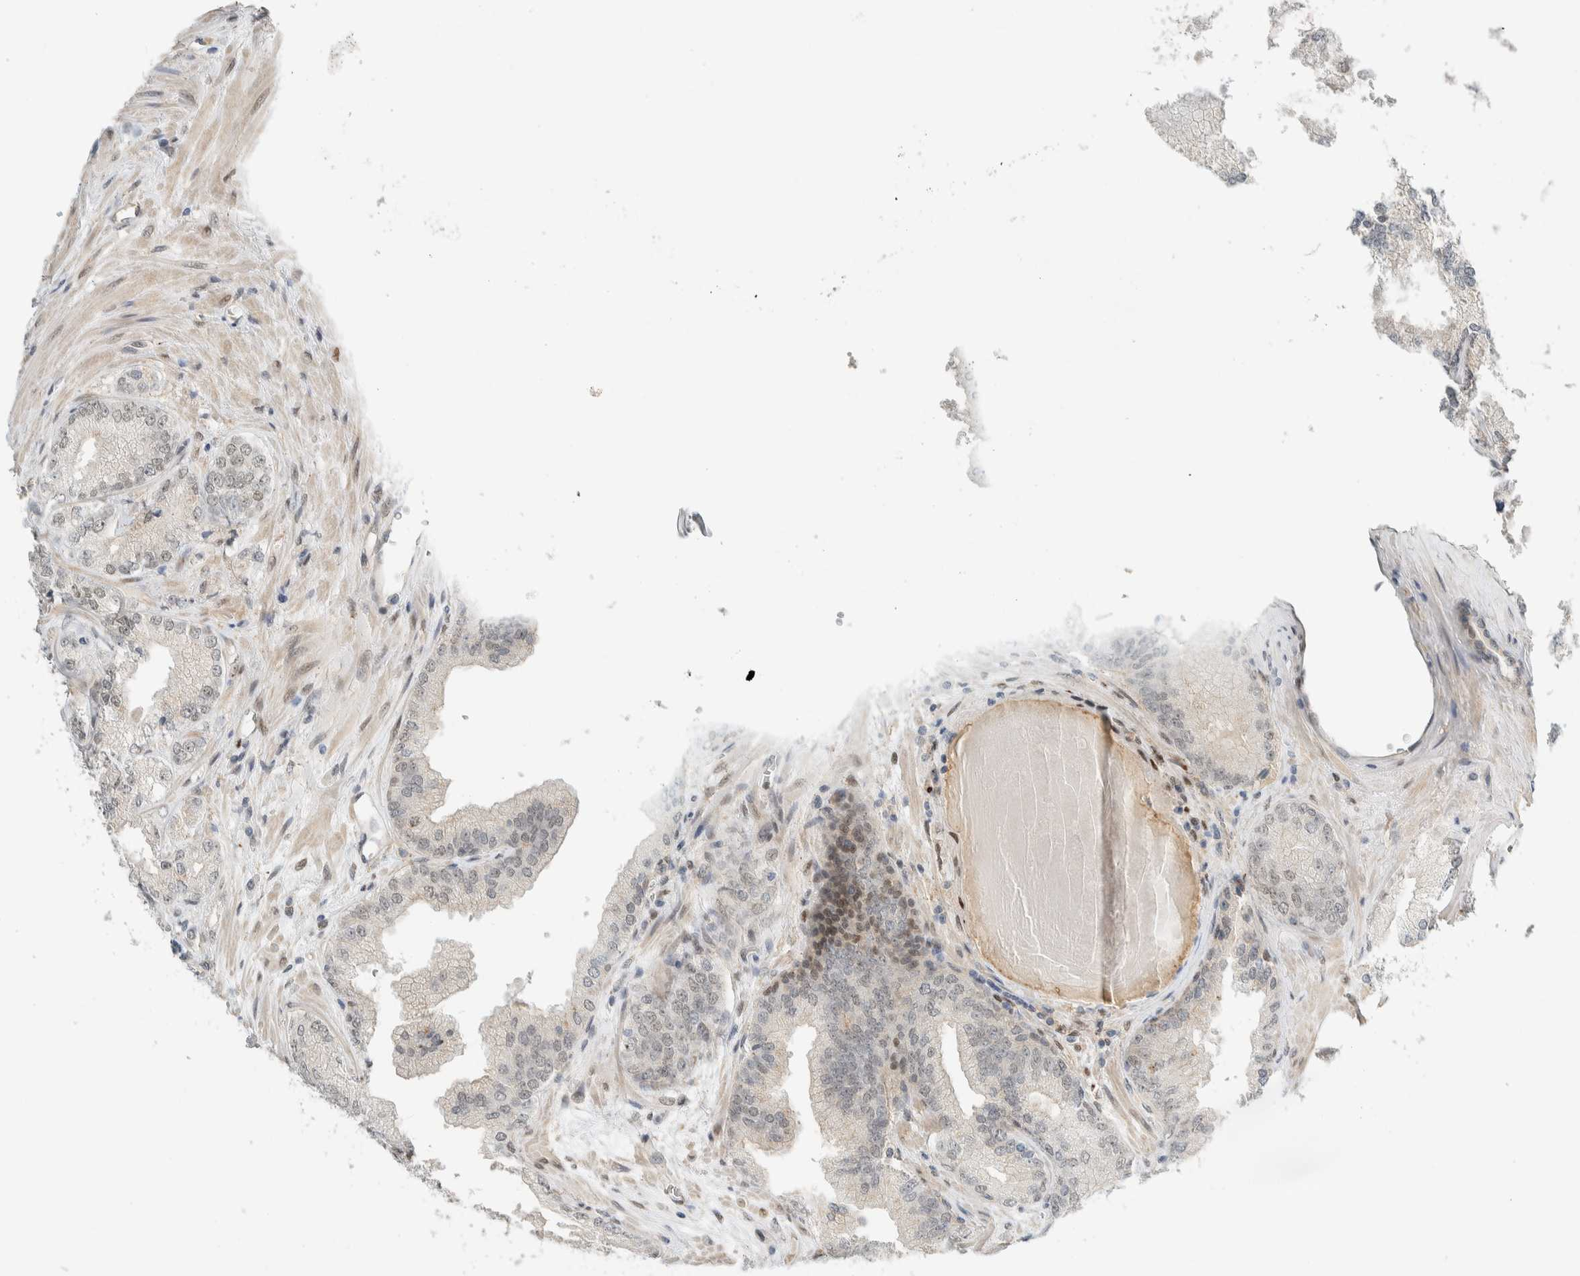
{"staining": {"intensity": "weak", "quantity": "25%-75%", "location": "nuclear"}, "tissue": "prostate cancer", "cell_type": "Tumor cells", "image_type": "cancer", "snomed": [{"axis": "morphology", "description": "Adenocarcinoma, Low grade"}, {"axis": "topography", "description": "Prostate"}], "caption": "Protein analysis of adenocarcinoma (low-grade) (prostate) tissue demonstrates weak nuclear positivity in about 25%-75% of tumor cells. The staining was performed using DAB (3,3'-diaminobenzidine), with brown indicating positive protein expression. Nuclei are stained blue with hematoxylin.", "gene": "TFE3", "patient": {"sex": "male", "age": 65}}